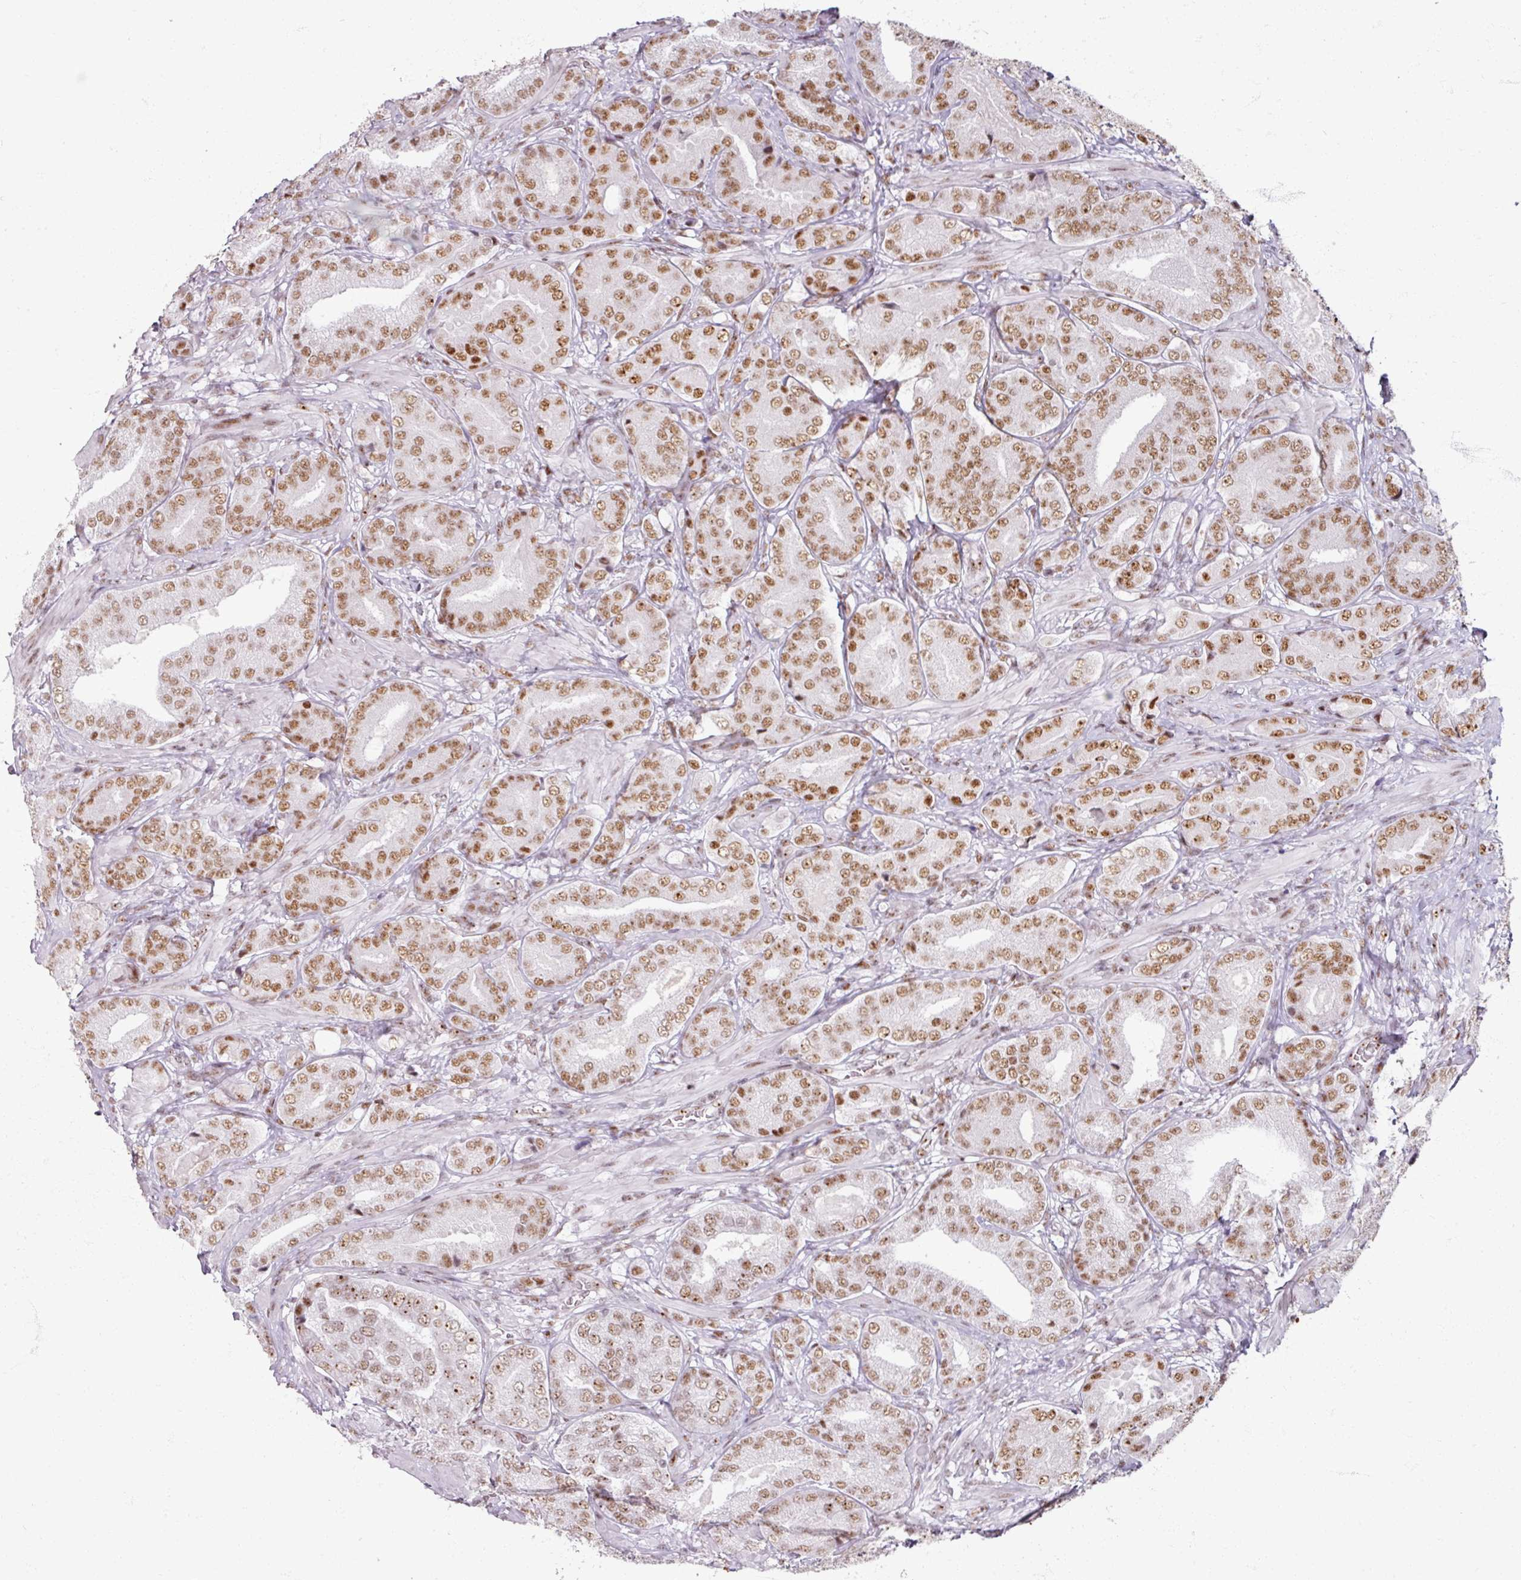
{"staining": {"intensity": "moderate", "quantity": ">75%", "location": "nuclear"}, "tissue": "prostate cancer", "cell_type": "Tumor cells", "image_type": "cancer", "snomed": [{"axis": "morphology", "description": "Adenocarcinoma, High grade"}, {"axis": "topography", "description": "Prostate"}], "caption": "Protein expression analysis of high-grade adenocarcinoma (prostate) reveals moderate nuclear staining in about >75% of tumor cells. The staining was performed using DAB, with brown indicating positive protein expression. Nuclei are stained blue with hematoxylin.", "gene": "ADAR", "patient": {"sex": "male", "age": 63}}